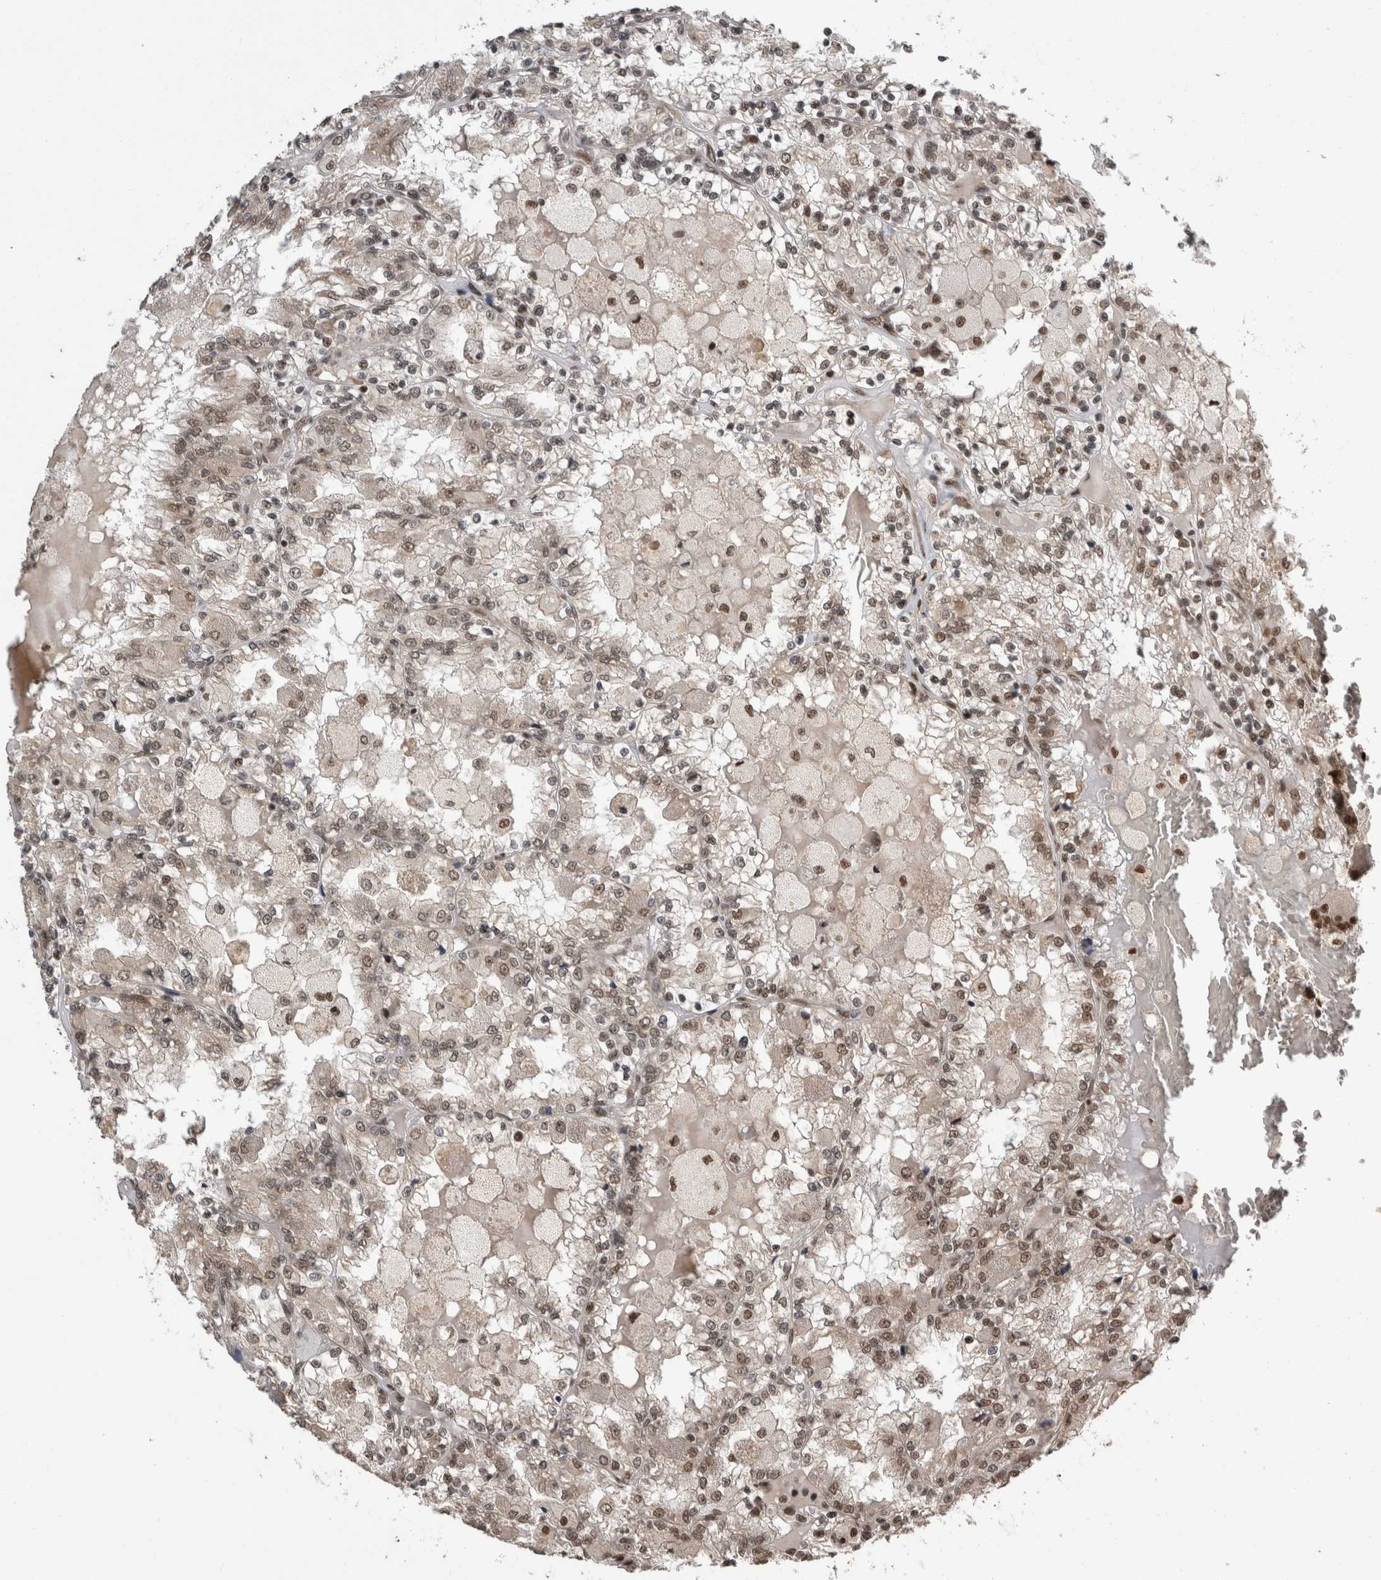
{"staining": {"intensity": "weak", "quantity": "25%-75%", "location": "nuclear"}, "tissue": "renal cancer", "cell_type": "Tumor cells", "image_type": "cancer", "snomed": [{"axis": "morphology", "description": "Adenocarcinoma, NOS"}, {"axis": "topography", "description": "Kidney"}], "caption": "An image showing weak nuclear expression in about 25%-75% of tumor cells in adenocarcinoma (renal), as visualized by brown immunohistochemical staining.", "gene": "CPSF2", "patient": {"sex": "female", "age": 56}}